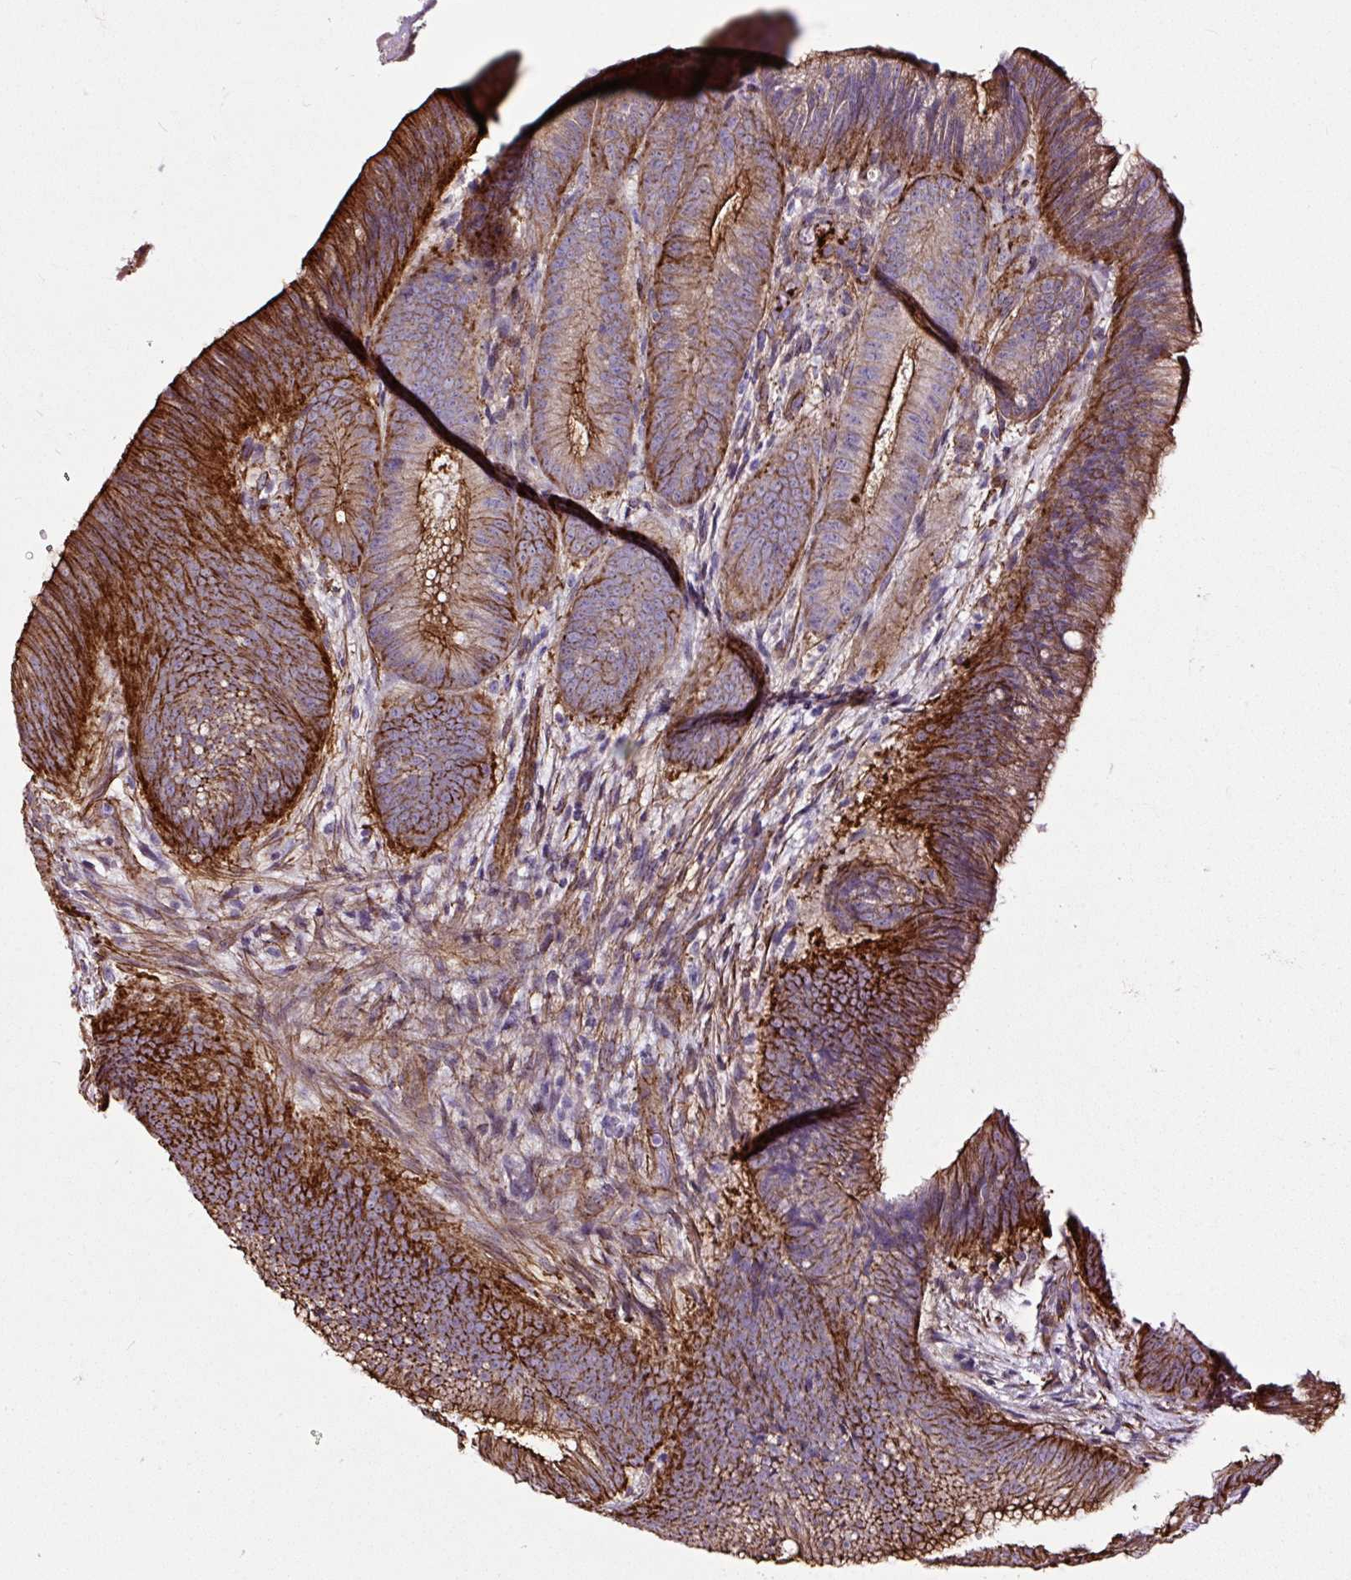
{"staining": {"intensity": "strong", "quantity": ">75%", "location": "cytoplasmic/membranous"}, "tissue": "colorectal cancer", "cell_type": "Tumor cells", "image_type": "cancer", "snomed": [{"axis": "morphology", "description": "Adenocarcinoma, NOS"}, {"axis": "topography", "description": "Colon"}], "caption": "Immunohistochemistry (IHC) photomicrograph of neoplastic tissue: colorectal cancer (adenocarcinoma) stained using immunohistochemistry (IHC) displays high levels of strong protein expression localized specifically in the cytoplasmic/membranous of tumor cells, appearing as a cytoplasmic/membranous brown color.", "gene": "MAGEB16", "patient": {"sex": "female", "age": 43}}